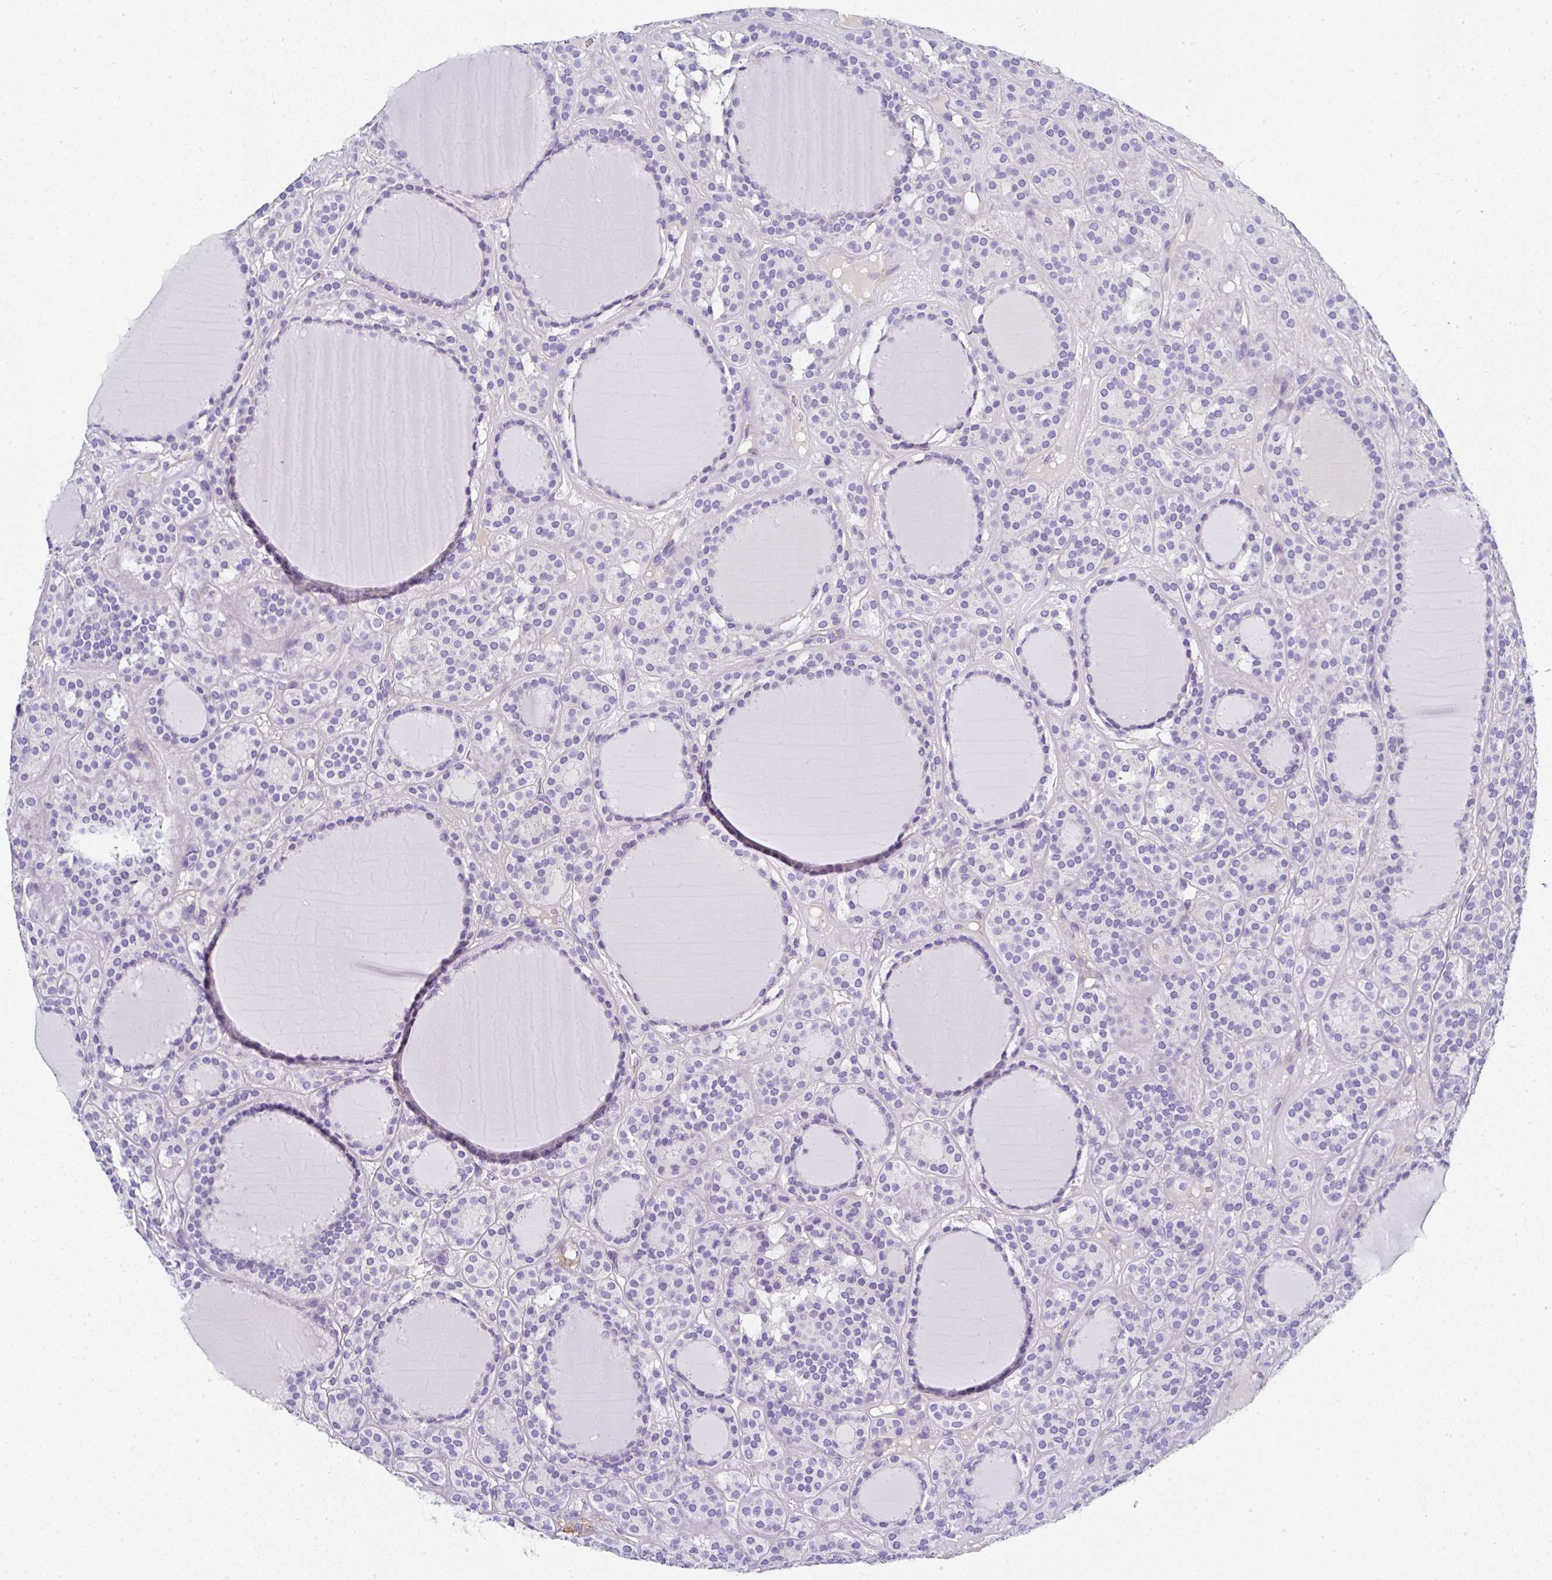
{"staining": {"intensity": "negative", "quantity": "none", "location": "none"}, "tissue": "thyroid cancer", "cell_type": "Tumor cells", "image_type": "cancer", "snomed": [{"axis": "morphology", "description": "Follicular adenoma carcinoma, NOS"}, {"axis": "topography", "description": "Thyroid gland"}], "caption": "Tumor cells show no significant positivity in thyroid follicular adenoma carcinoma. (IHC, brightfield microscopy, high magnification).", "gene": "PPFIA4", "patient": {"sex": "female", "age": 63}}